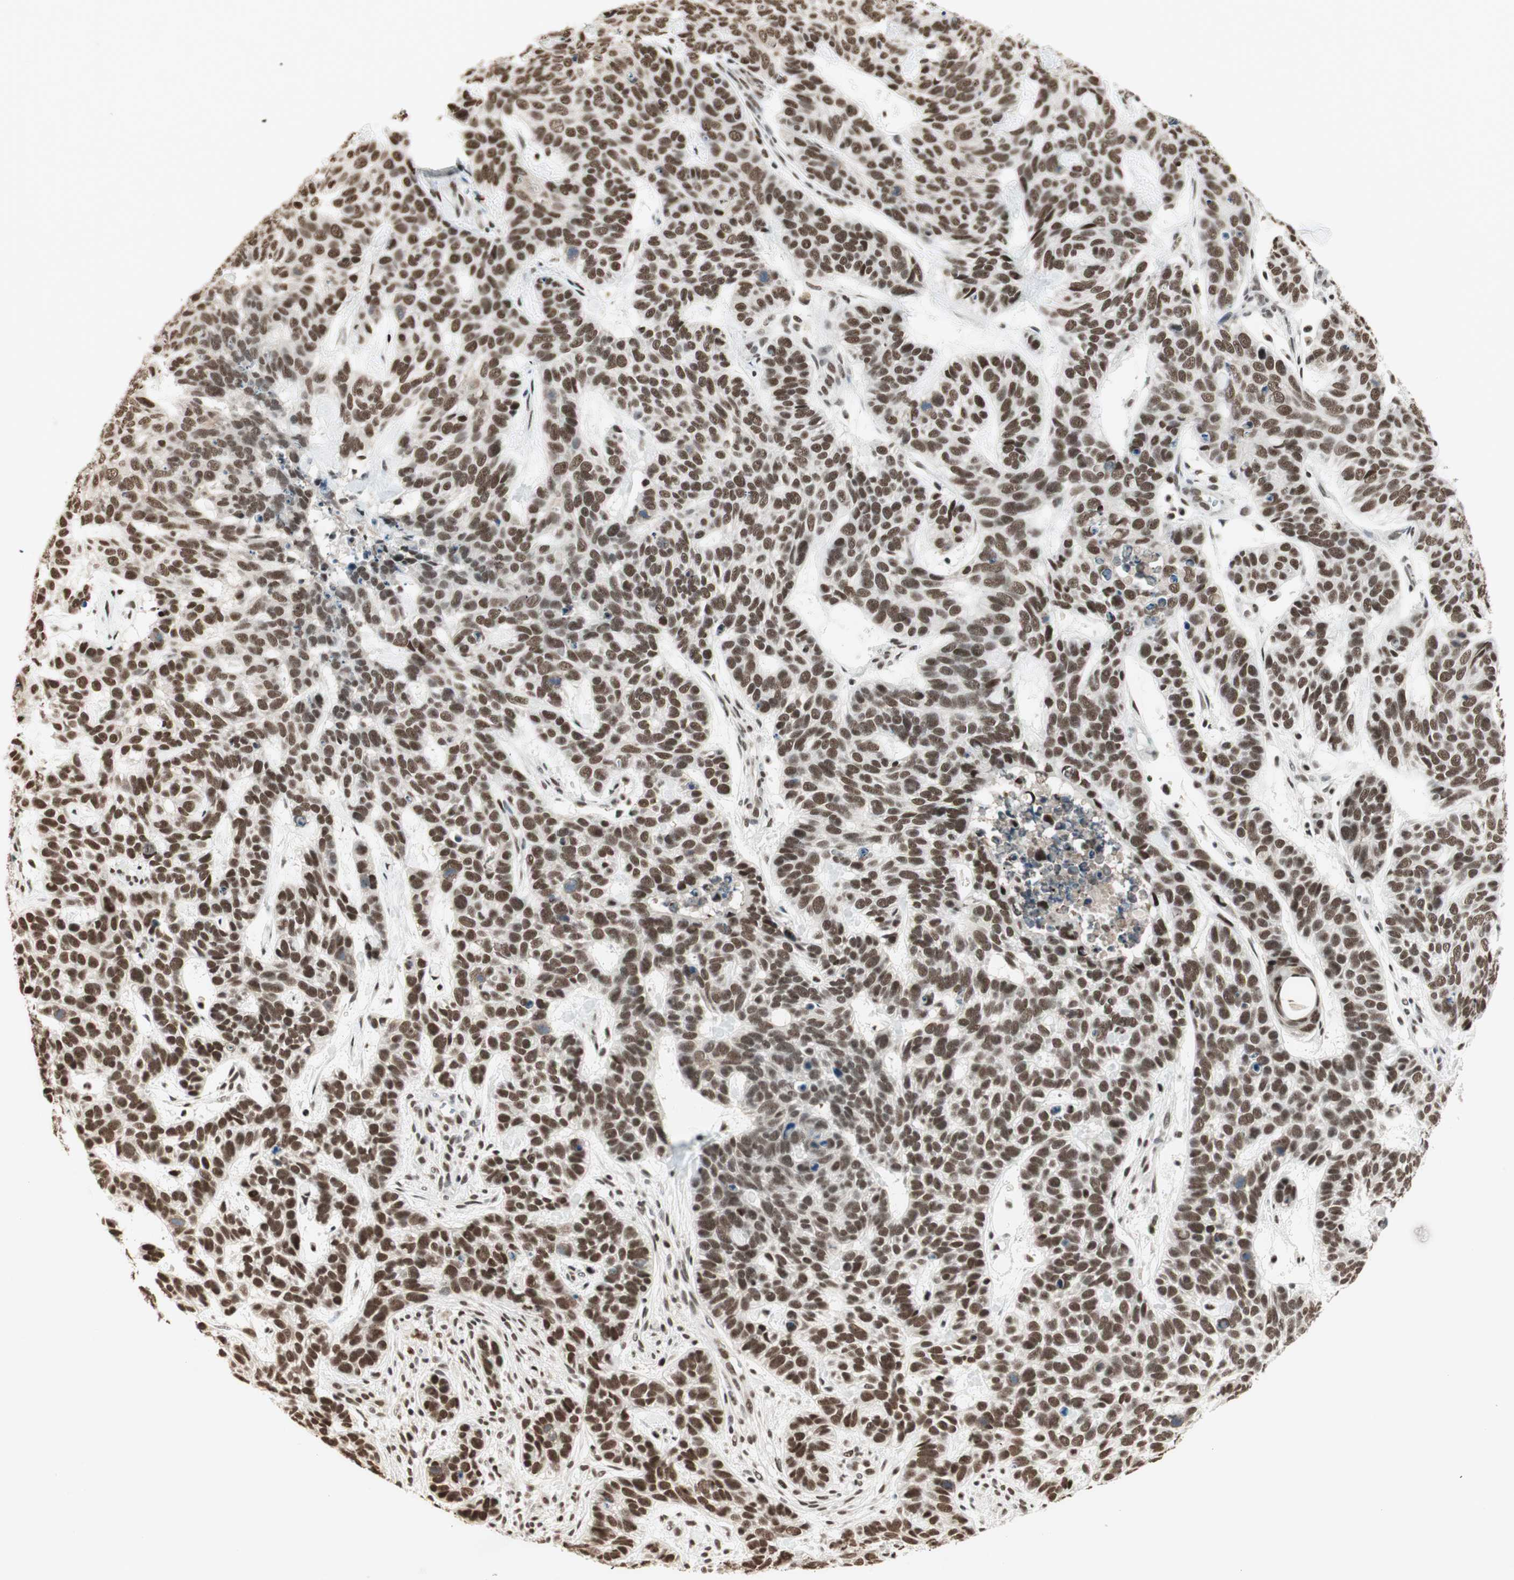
{"staining": {"intensity": "strong", "quantity": ">75%", "location": "nuclear"}, "tissue": "skin cancer", "cell_type": "Tumor cells", "image_type": "cancer", "snomed": [{"axis": "morphology", "description": "Basal cell carcinoma"}, {"axis": "topography", "description": "Skin"}], "caption": "Immunohistochemical staining of human basal cell carcinoma (skin) exhibits high levels of strong nuclear expression in approximately >75% of tumor cells.", "gene": "SMARCE1", "patient": {"sex": "male", "age": 87}}